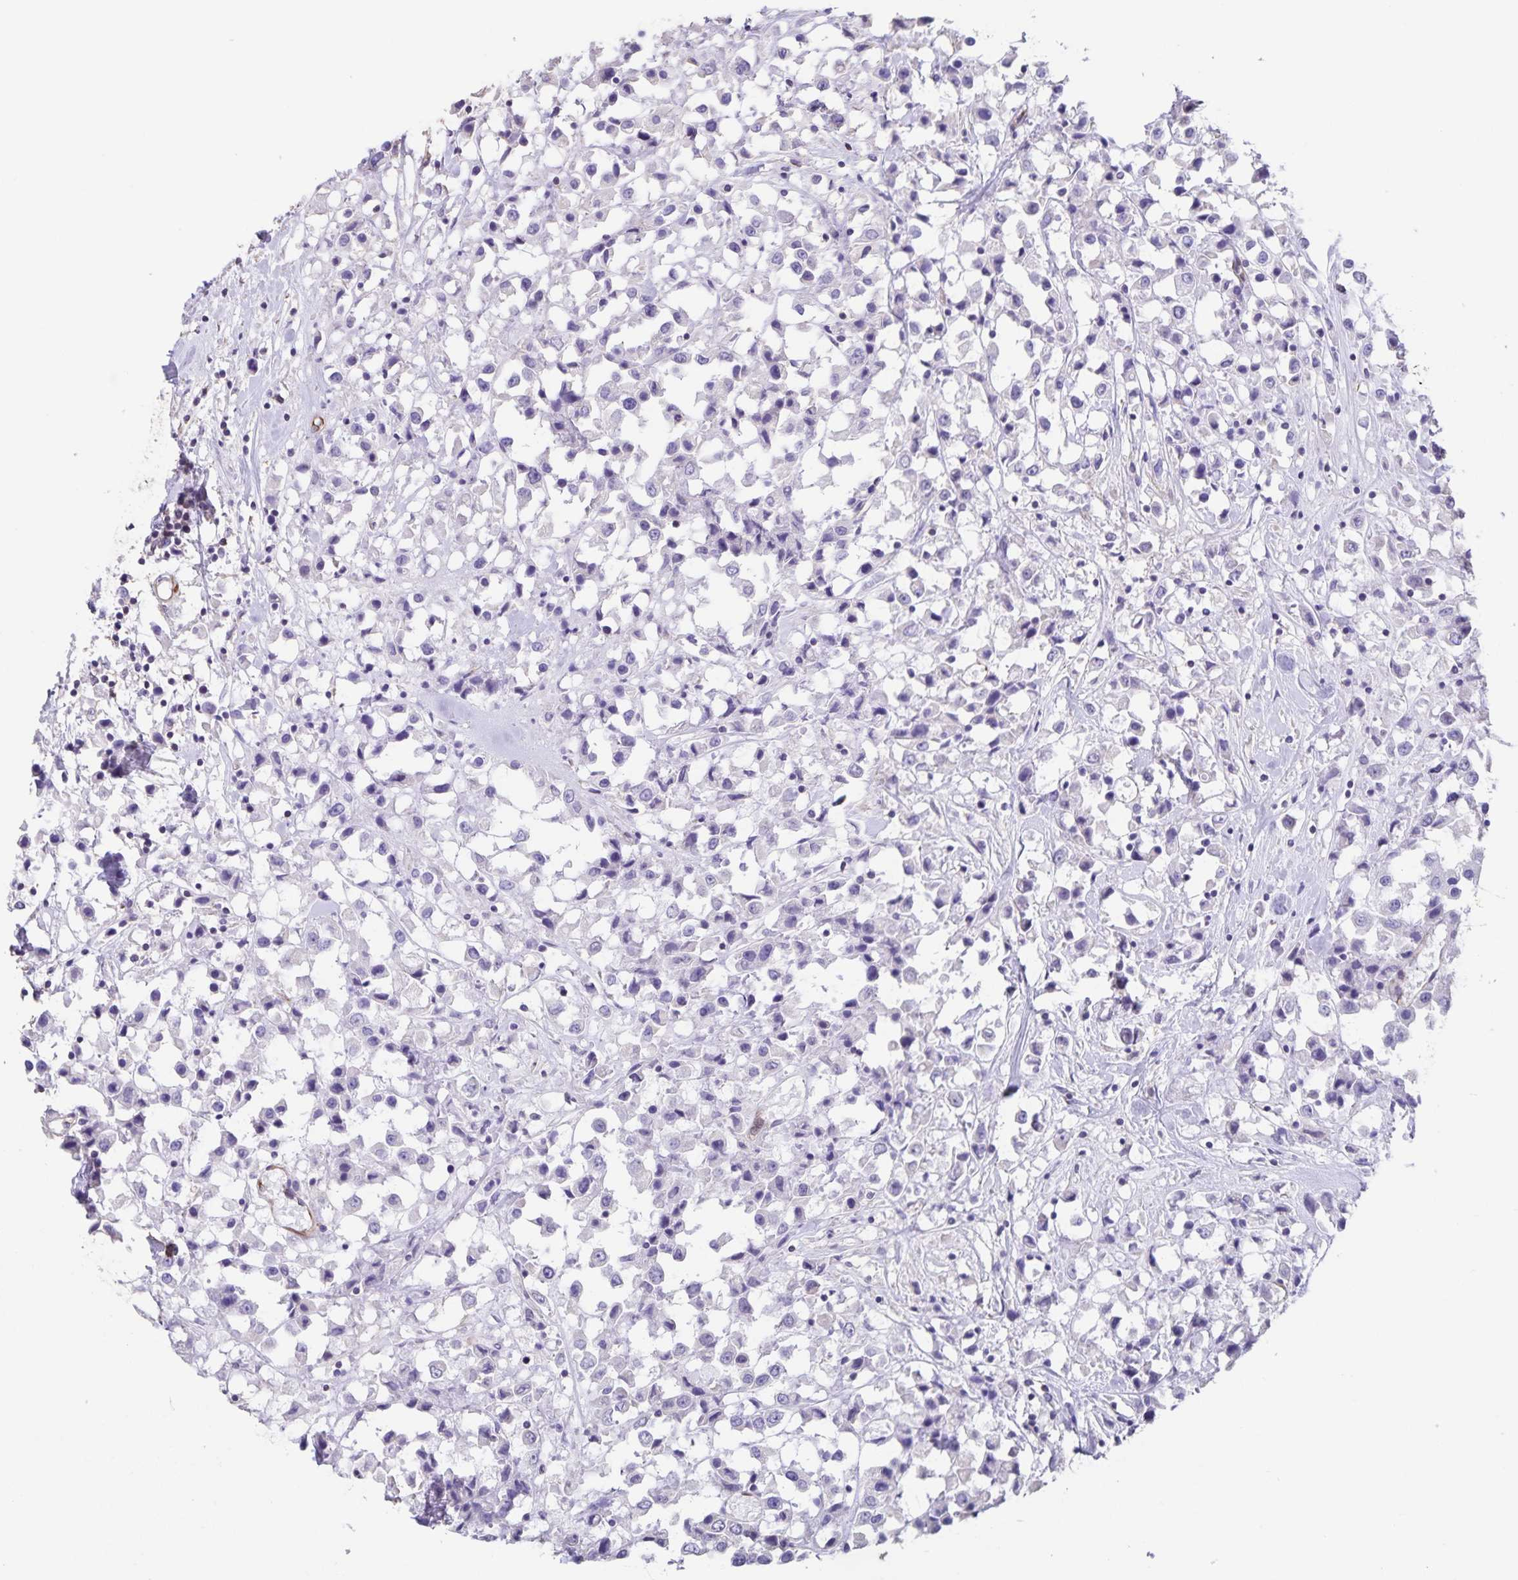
{"staining": {"intensity": "negative", "quantity": "none", "location": "none"}, "tissue": "breast cancer", "cell_type": "Tumor cells", "image_type": "cancer", "snomed": [{"axis": "morphology", "description": "Duct carcinoma"}, {"axis": "topography", "description": "Breast"}], "caption": "Immunohistochemical staining of human intraductal carcinoma (breast) shows no significant staining in tumor cells.", "gene": "SYNM", "patient": {"sex": "female", "age": 61}}